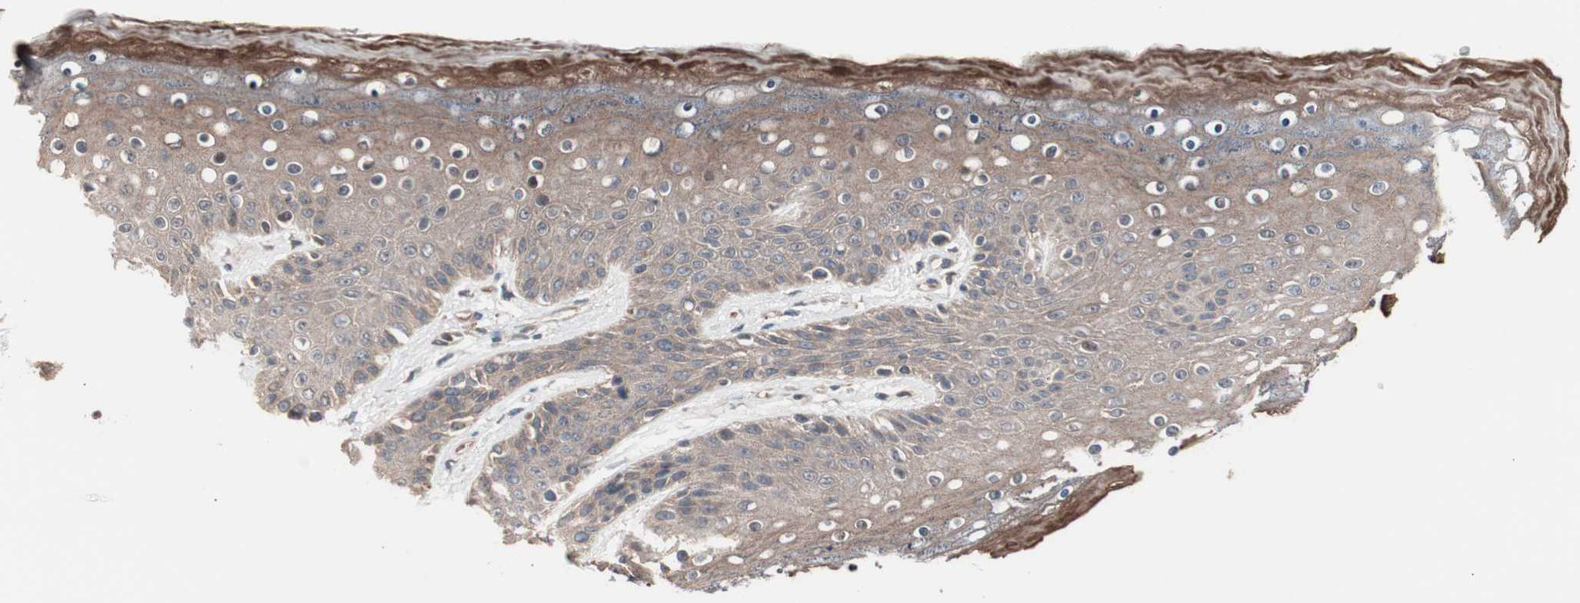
{"staining": {"intensity": "moderate", "quantity": ">75%", "location": "cytoplasmic/membranous"}, "tissue": "skin", "cell_type": "Epidermal cells", "image_type": "normal", "snomed": [{"axis": "morphology", "description": "Normal tissue, NOS"}, {"axis": "topography", "description": "Anal"}], "caption": "Protein staining of normal skin exhibits moderate cytoplasmic/membranous staining in about >75% of epidermal cells.", "gene": "CTTNBP2NL", "patient": {"sex": "female", "age": 46}}